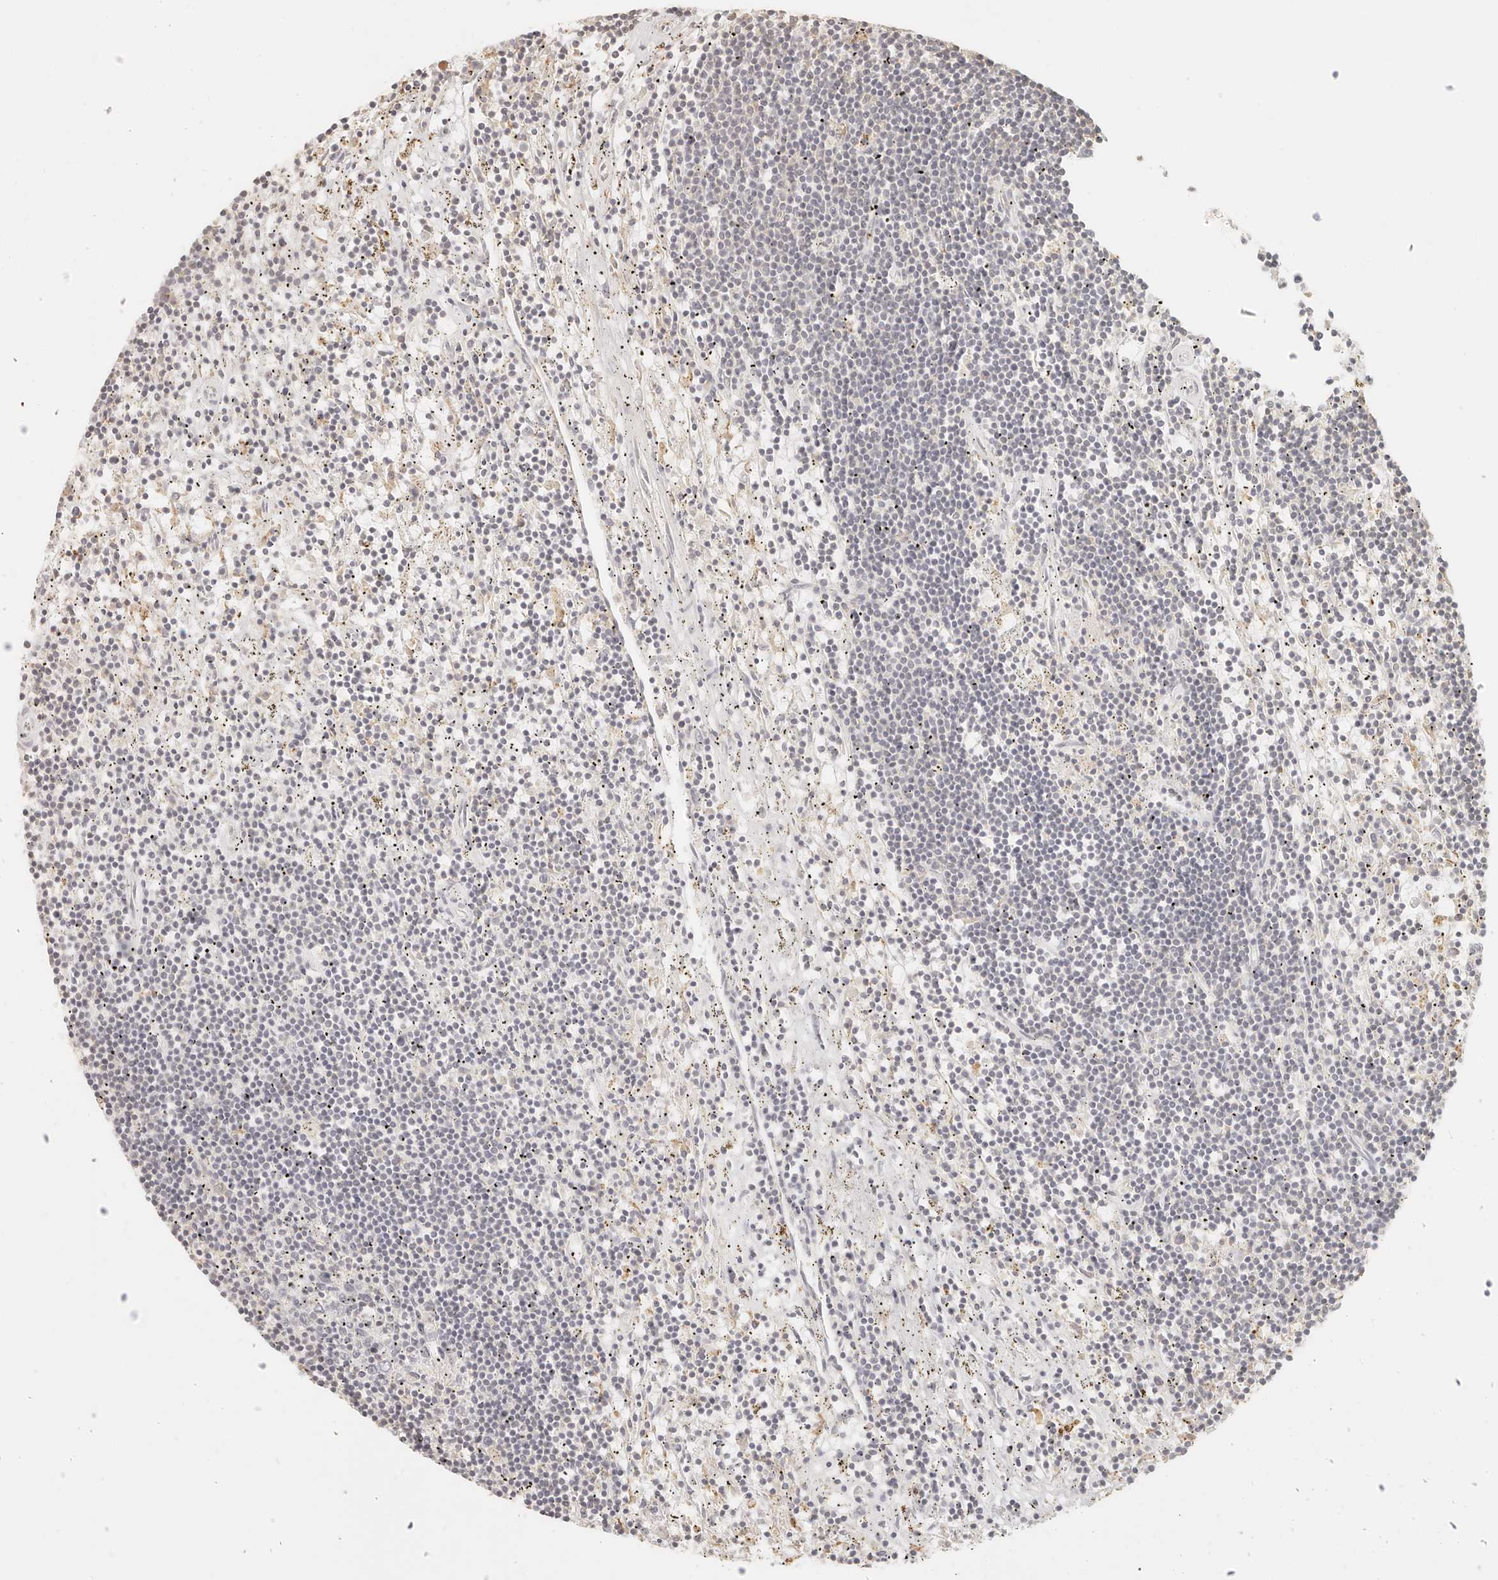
{"staining": {"intensity": "negative", "quantity": "none", "location": "none"}, "tissue": "lymphoma", "cell_type": "Tumor cells", "image_type": "cancer", "snomed": [{"axis": "morphology", "description": "Malignant lymphoma, non-Hodgkin's type, Low grade"}, {"axis": "topography", "description": "Spleen"}], "caption": "DAB (3,3'-diaminobenzidine) immunohistochemical staining of low-grade malignant lymphoma, non-Hodgkin's type demonstrates no significant staining in tumor cells.", "gene": "CNMD", "patient": {"sex": "male", "age": 76}}